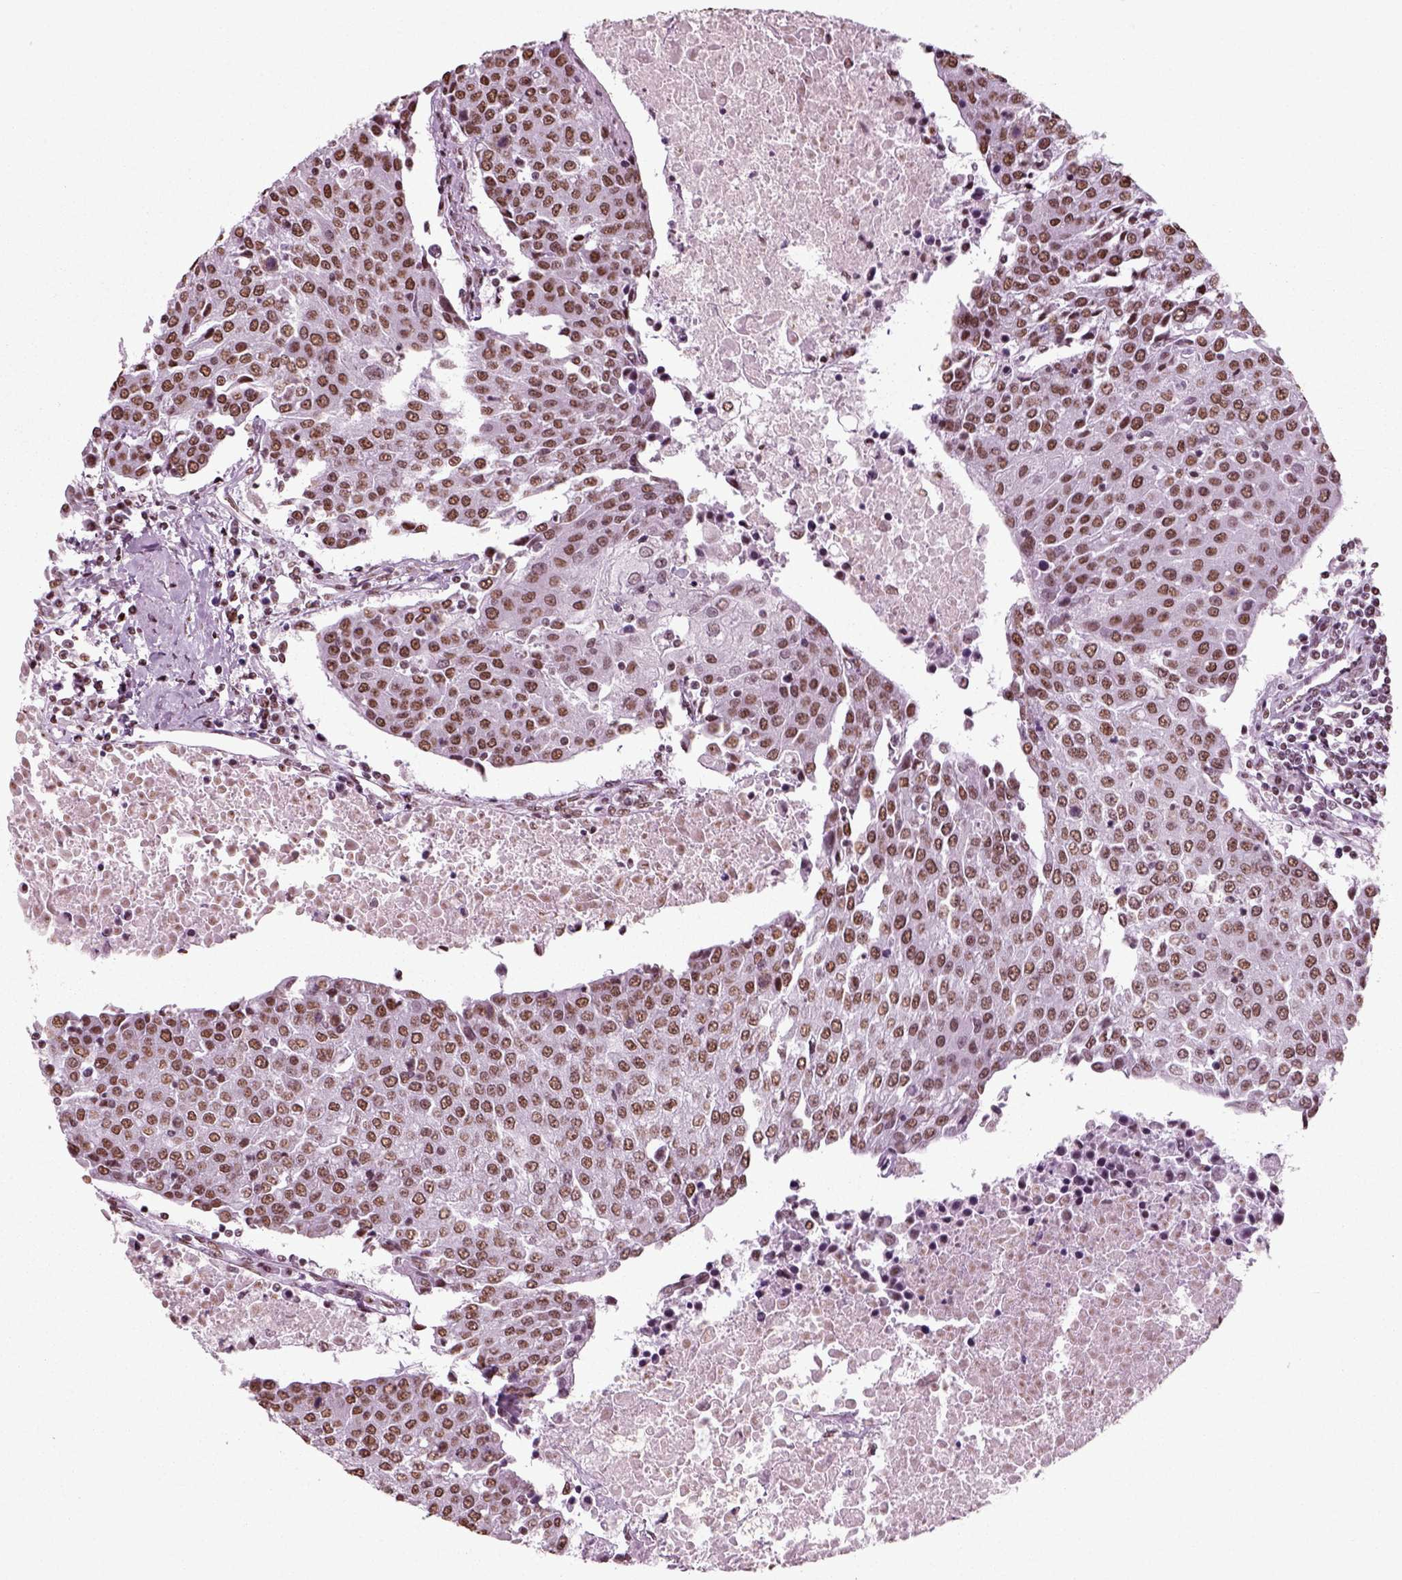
{"staining": {"intensity": "moderate", "quantity": ">75%", "location": "nuclear"}, "tissue": "urothelial cancer", "cell_type": "Tumor cells", "image_type": "cancer", "snomed": [{"axis": "morphology", "description": "Urothelial carcinoma, High grade"}, {"axis": "topography", "description": "Urinary bladder"}], "caption": "Immunohistochemistry (IHC) of urothelial cancer demonstrates medium levels of moderate nuclear staining in about >75% of tumor cells.", "gene": "POLR1H", "patient": {"sex": "female", "age": 85}}